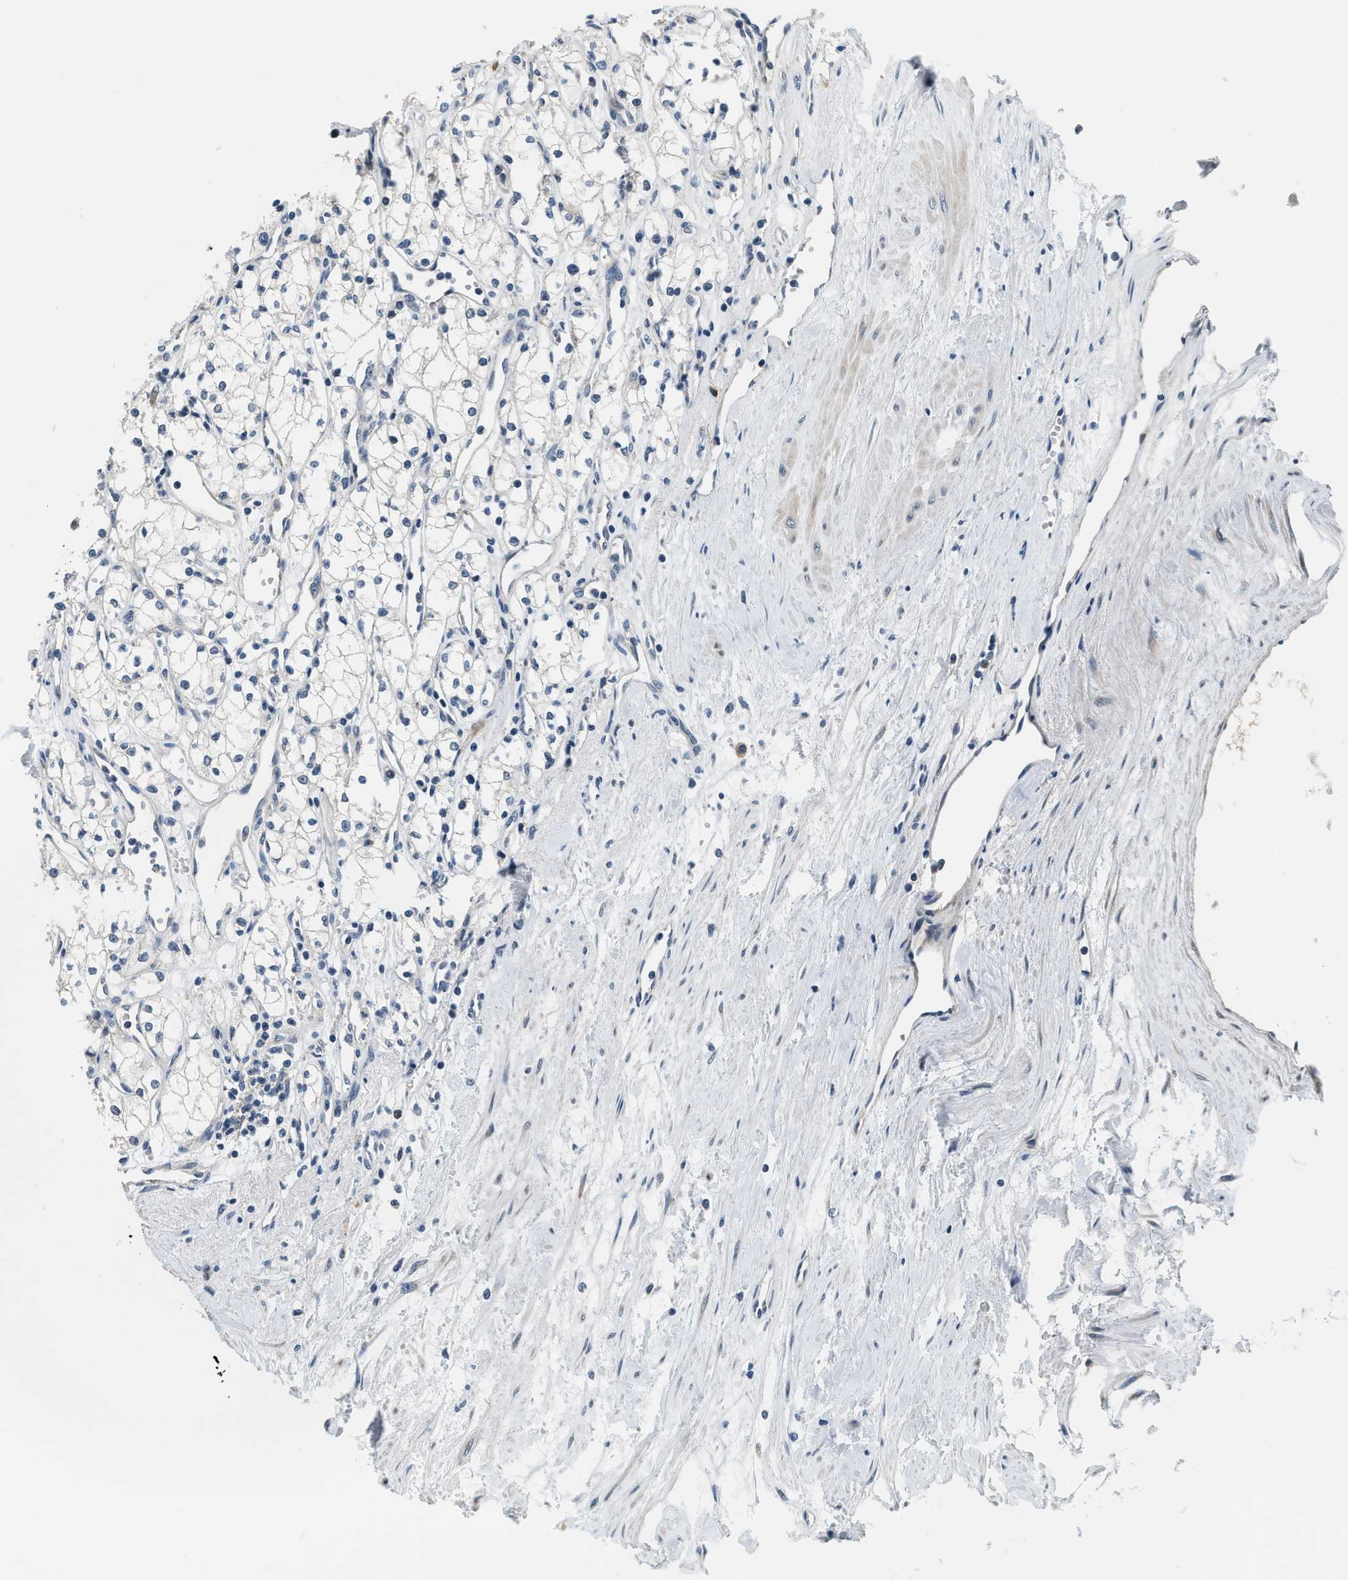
{"staining": {"intensity": "negative", "quantity": "none", "location": "none"}, "tissue": "renal cancer", "cell_type": "Tumor cells", "image_type": "cancer", "snomed": [{"axis": "morphology", "description": "Adenocarcinoma, NOS"}, {"axis": "topography", "description": "Kidney"}], "caption": "High magnification brightfield microscopy of renal cancer stained with DAB (brown) and counterstained with hematoxylin (blue): tumor cells show no significant staining. Brightfield microscopy of immunohistochemistry stained with DAB (brown) and hematoxylin (blue), captured at high magnification.", "gene": "YAE1", "patient": {"sex": "male", "age": 59}}